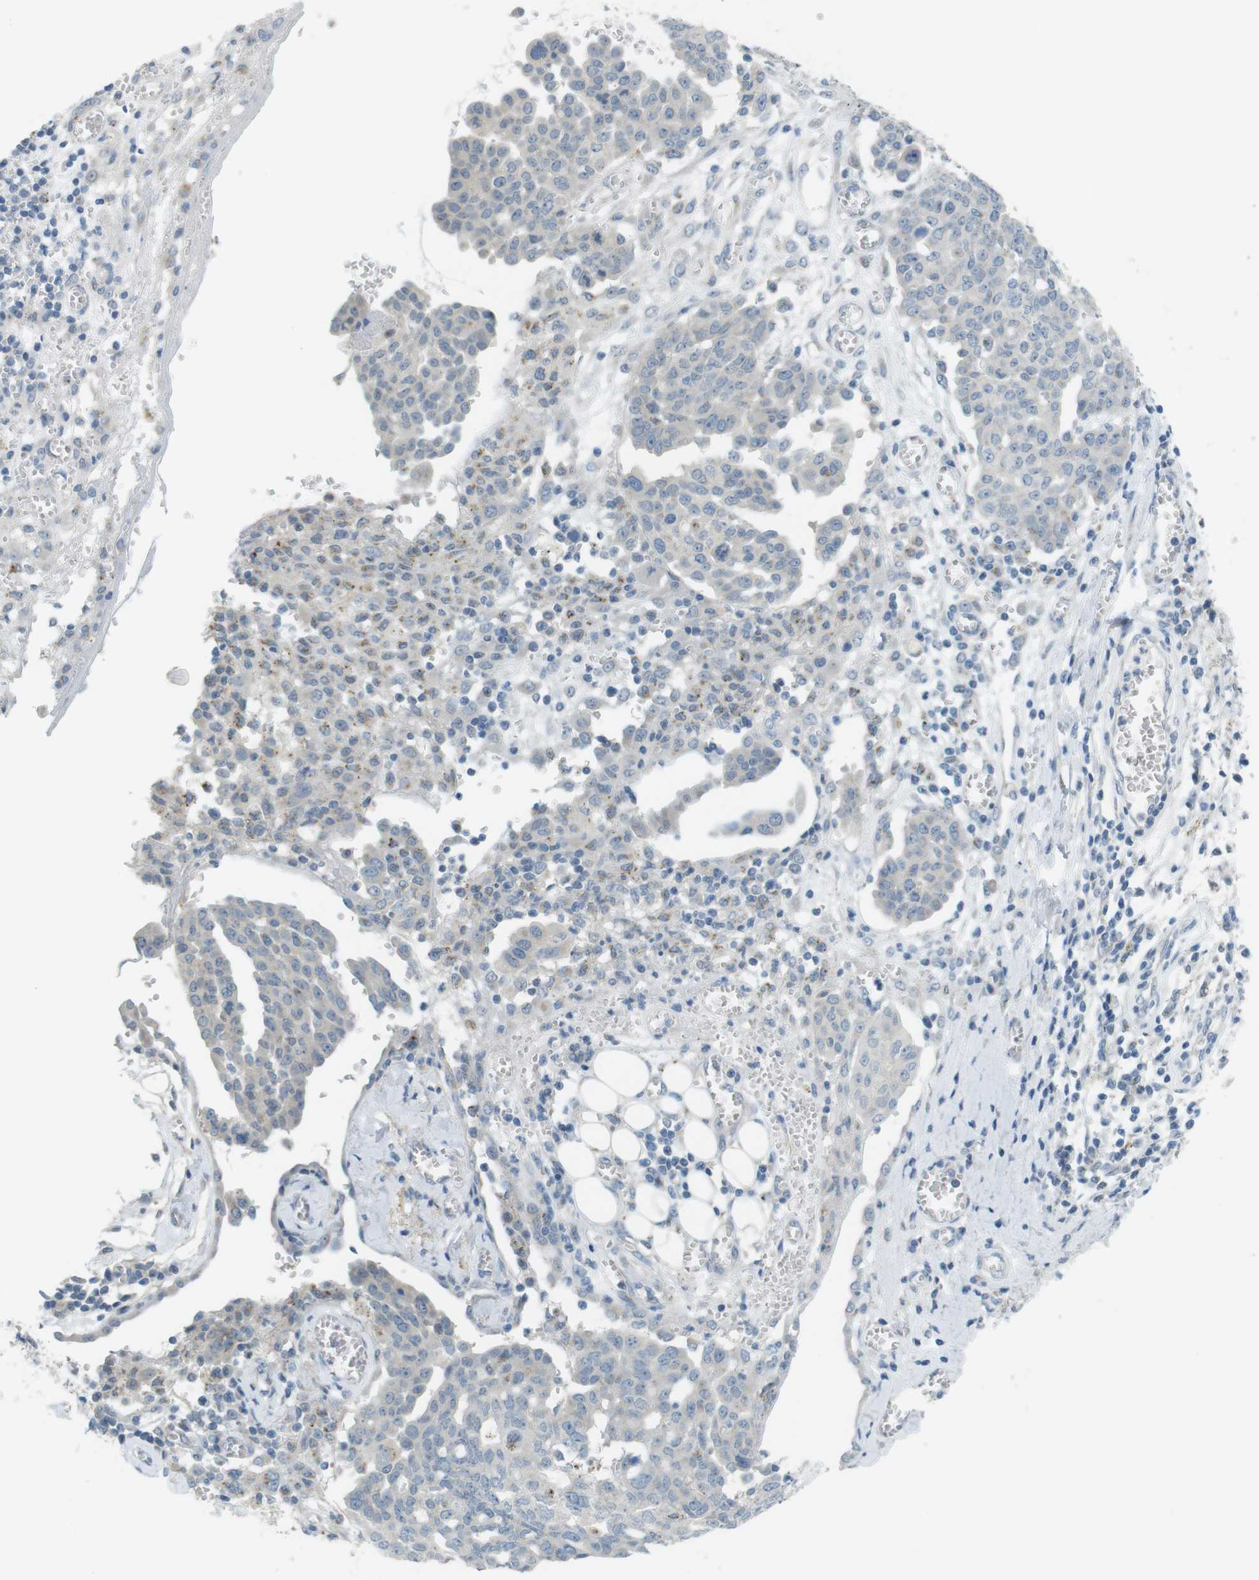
{"staining": {"intensity": "weak", "quantity": "<25%", "location": "cytoplasmic/membranous"}, "tissue": "ovarian cancer", "cell_type": "Tumor cells", "image_type": "cancer", "snomed": [{"axis": "morphology", "description": "Cystadenocarcinoma, serous, NOS"}, {"axis": "topography", "description": "Soft tissue"}, {"axis": "topography", "description": "Ovary"}], "caption": "DAB (3,3'-diaminobenzidine) immunohistochemical staining of human serous cystadenocarcinoma (ovarian) exhibits no significant positivity in tumor cells.", "gene": "UGT8", "patient": {"sex": "female", "age": 57}}